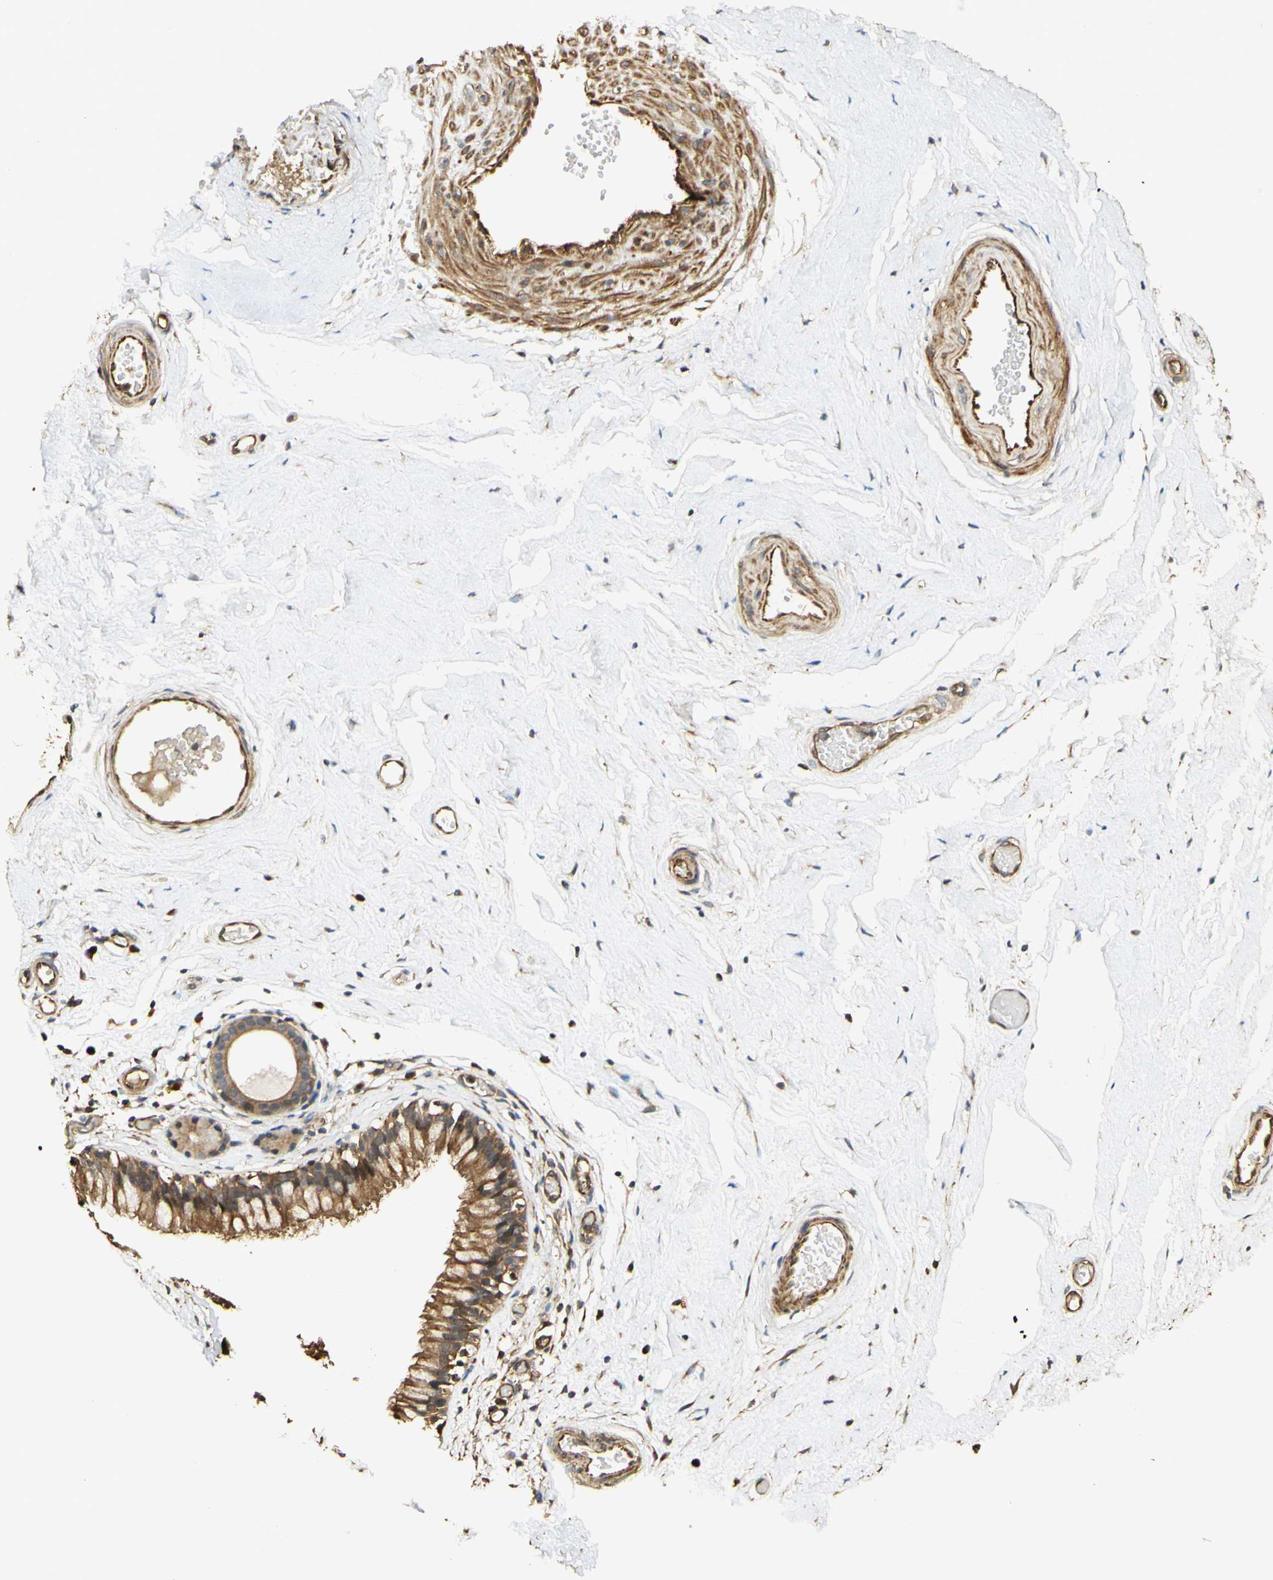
{"staining": {"intensity": "moderate", "quantity": "<25%", "location": "cytoplasmic/membranous"}, "tissue": "nasopharynx", "cell_type": "Respiratory epithelial cells", "image_type": "normal", "snomed": [{"axis": "morphology", "description": "Normal tissue, NOS"}, {"axis": "morphology", "description": "Inflammation, NOS"}, {"axis": "topography", "description": "Nasopharynx"}], "caption": "This photomicrograph shows immunohistochemistry (IHC) staining of normal human nasopharynx, with low moderate cytoplasmic/membranous staining in approximately <25% of respiratory epithelial cells.", "gene": "AGER", "patient": {"sex": "male", "age": 48}}